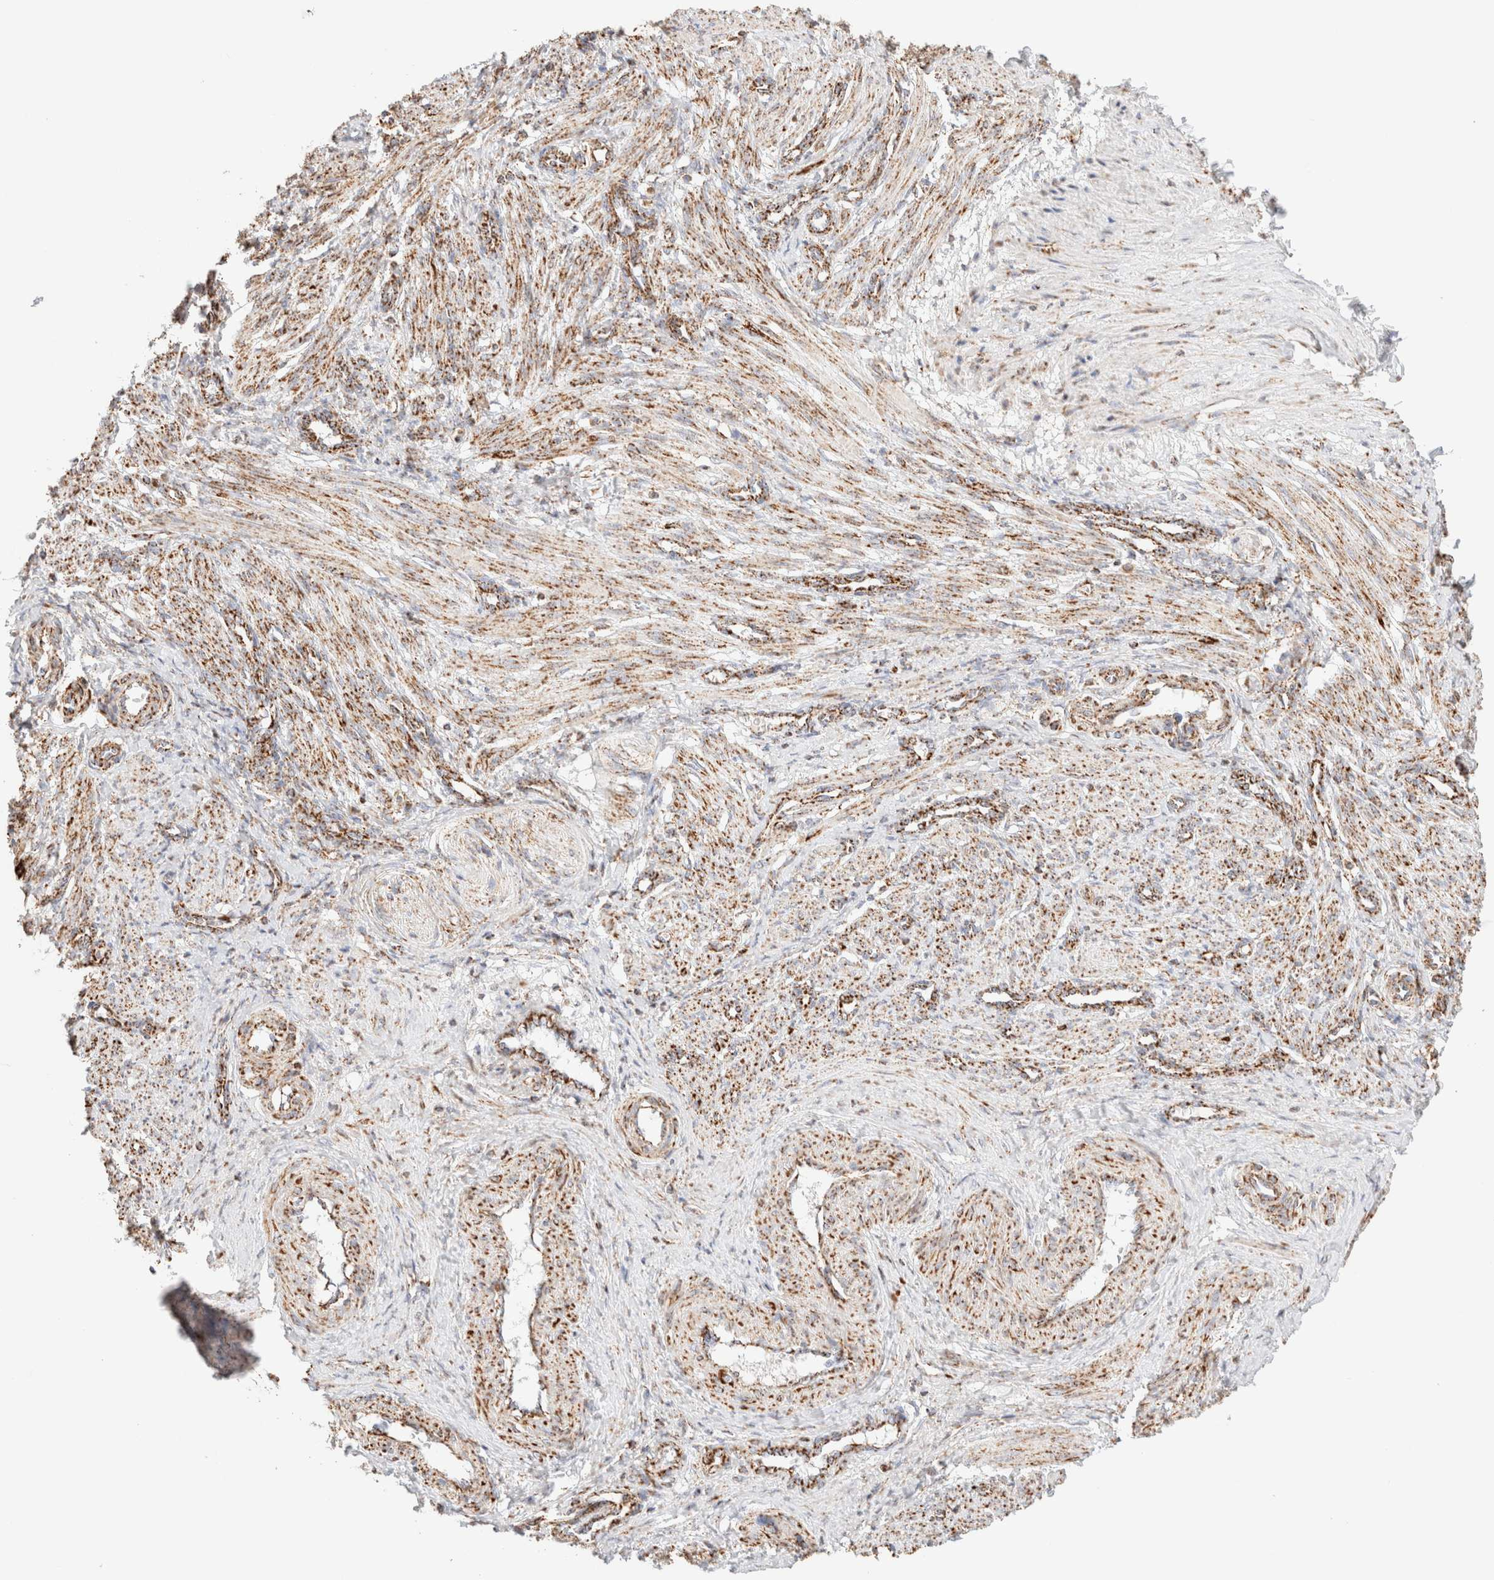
{"staining": {"intensity": "moderate", "quantity": "25%-75%", "location": "cytoplasmic/membranous"}, "tissue": "smooth muscle", "cell_type": "Smooth muscle cells", "image_type": "normal", "snomed": [{"axis": "morphology", "description": "Normal tissue, NOS"}, {"axis": "topography", "description": "Endometrium"}], "caption": "This histopathology image exhibits immunohistochemistry (IHC) staining of benign human smooth muscle, with medium moderate cytoplasmic/membranous expression in about 25%-75% of smooth muscle cells.", "gene": "PHB2", "patient": {"sex": "female", "age": 33}}